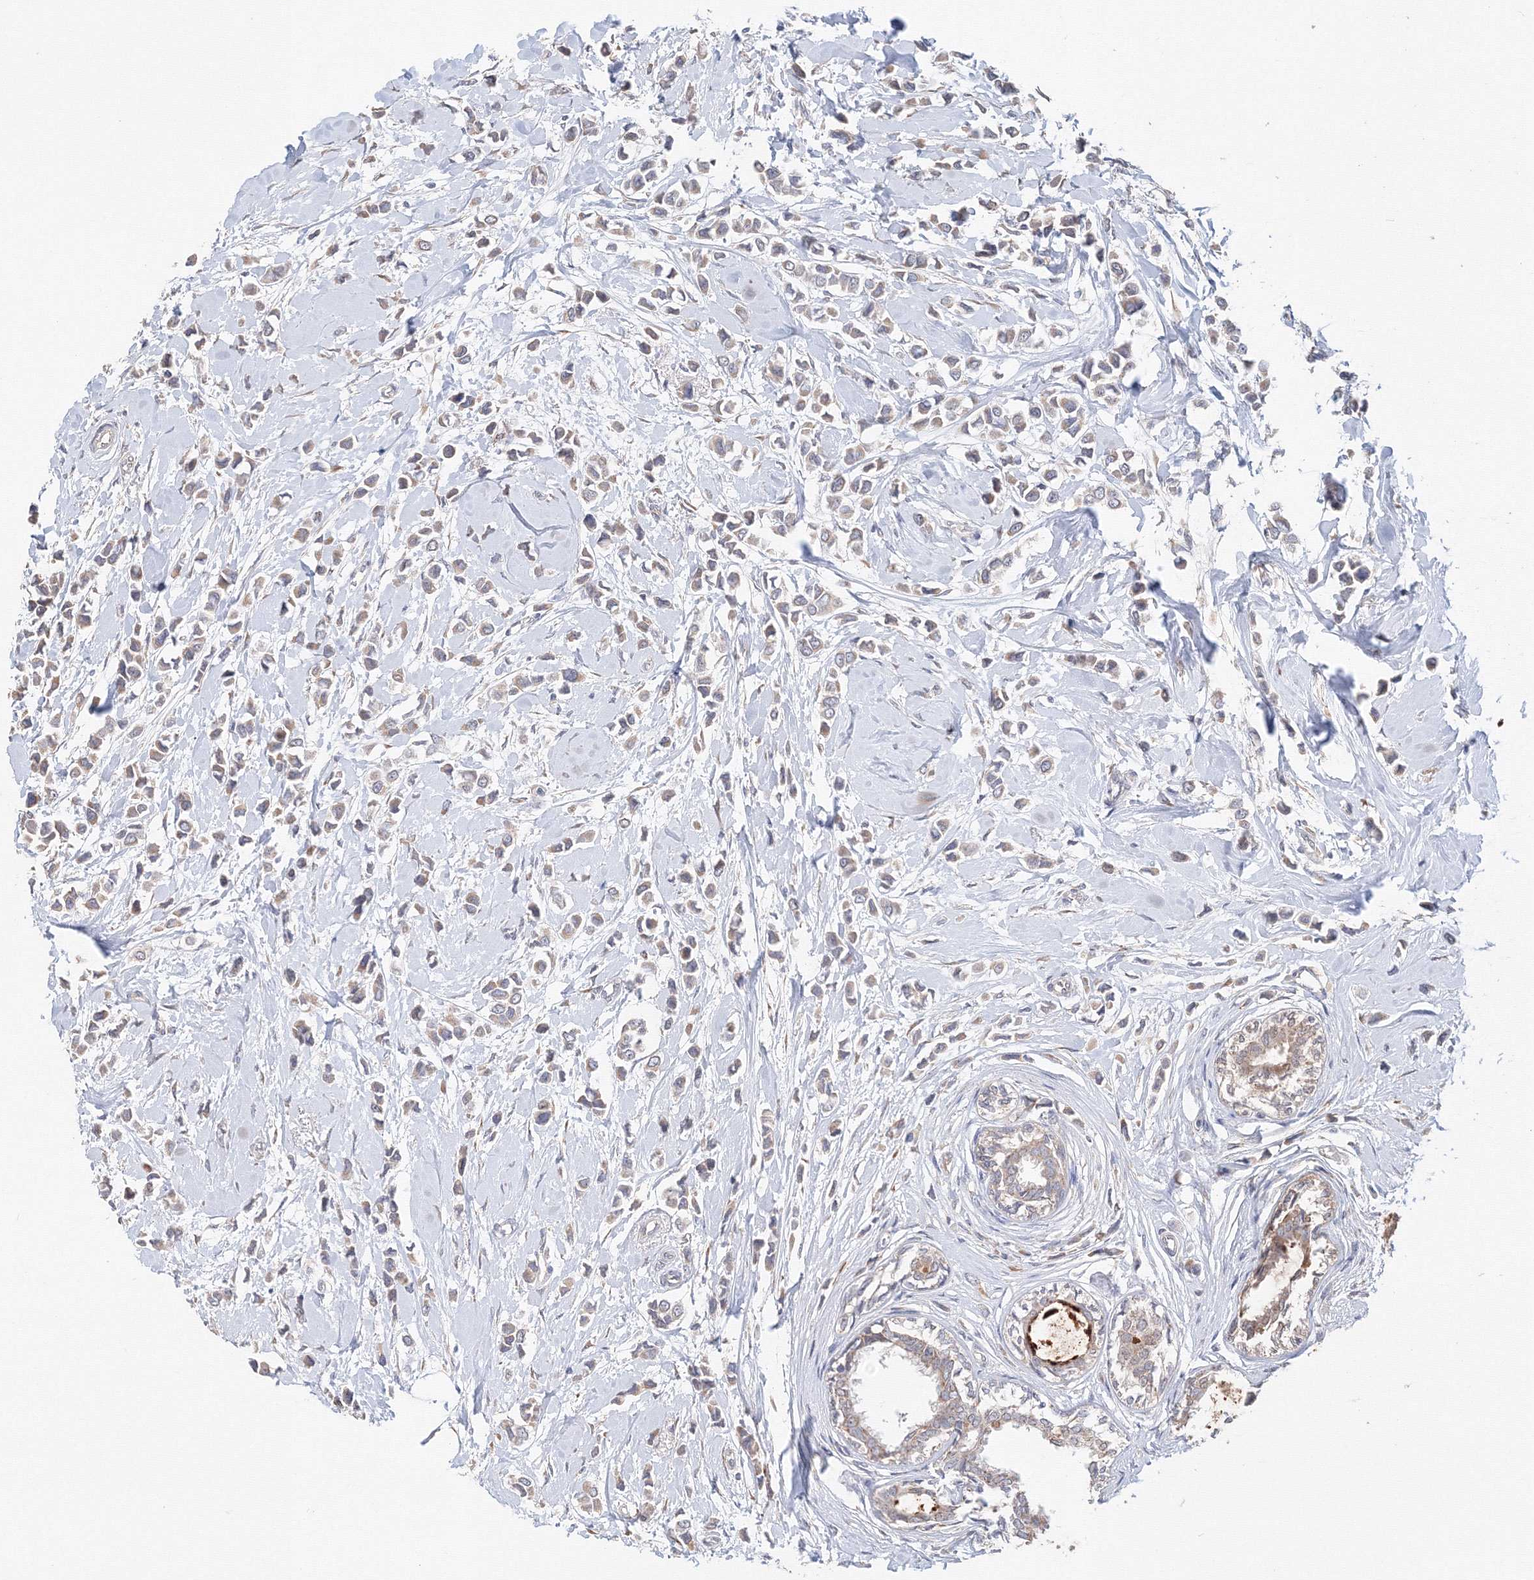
{"staining": {"intensity": "negative", "quantity": "none", "location": "none"}, "tissue": "breast cancer", "cell_type": "Tumor cells", "image_type": "cancer", "snomed": [{"axis": "morphology", "description": "Lobular carcinoma"}, {"axis": "topography", "description": "Breast"}], "caption": "High power microscopy photomicrograph of an immunohistochemistry (IHC) image of breast cancer (lobular carcinoma), revealing no significant positivity in tumor cells.", "gene": "DHRS12", "patient": {"sex": "female", "age": 51}}